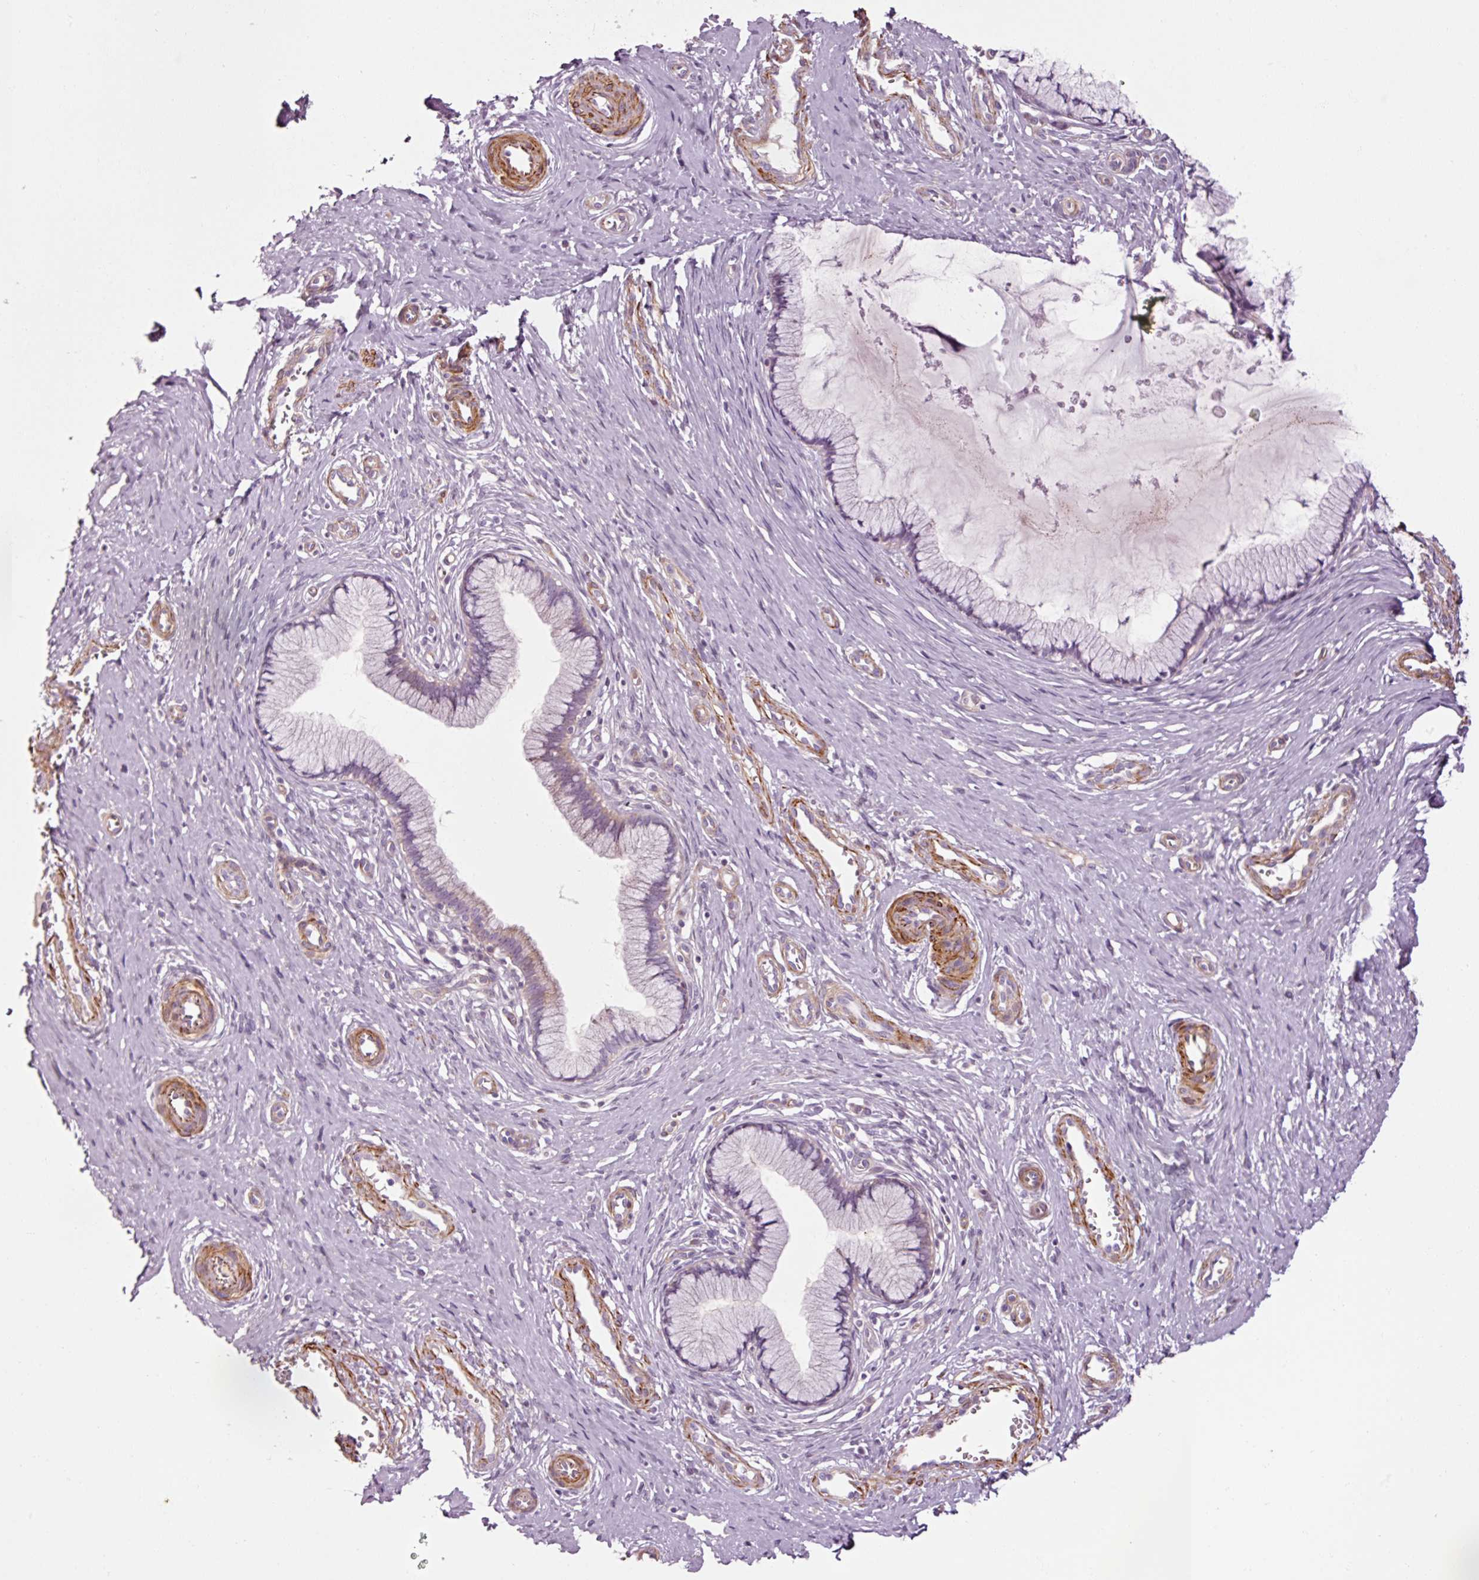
{"staining": {"intensity": "weak", "quantity": "<25%", "location": "cytoplasmic/membranous"}, "tissue": "cervix", "cell_type": "Glandular cells", "image_type": "normal", "snomed": [{"axis": "morphology", "description": "Normal tissue, NOS"}, {"axis": "topography", "description": "Cervix"}], "caption": "High power microscopy micrograph of an immunohistochemistry micrograph of normal cervix, revealing no significant positivity in glandular cells. (Immunohistochemistry (ihc), brightfield microscopy, high magnification).", "gene": "ANKRD20A1", "patient": {"sex": "female", "age": 36}}